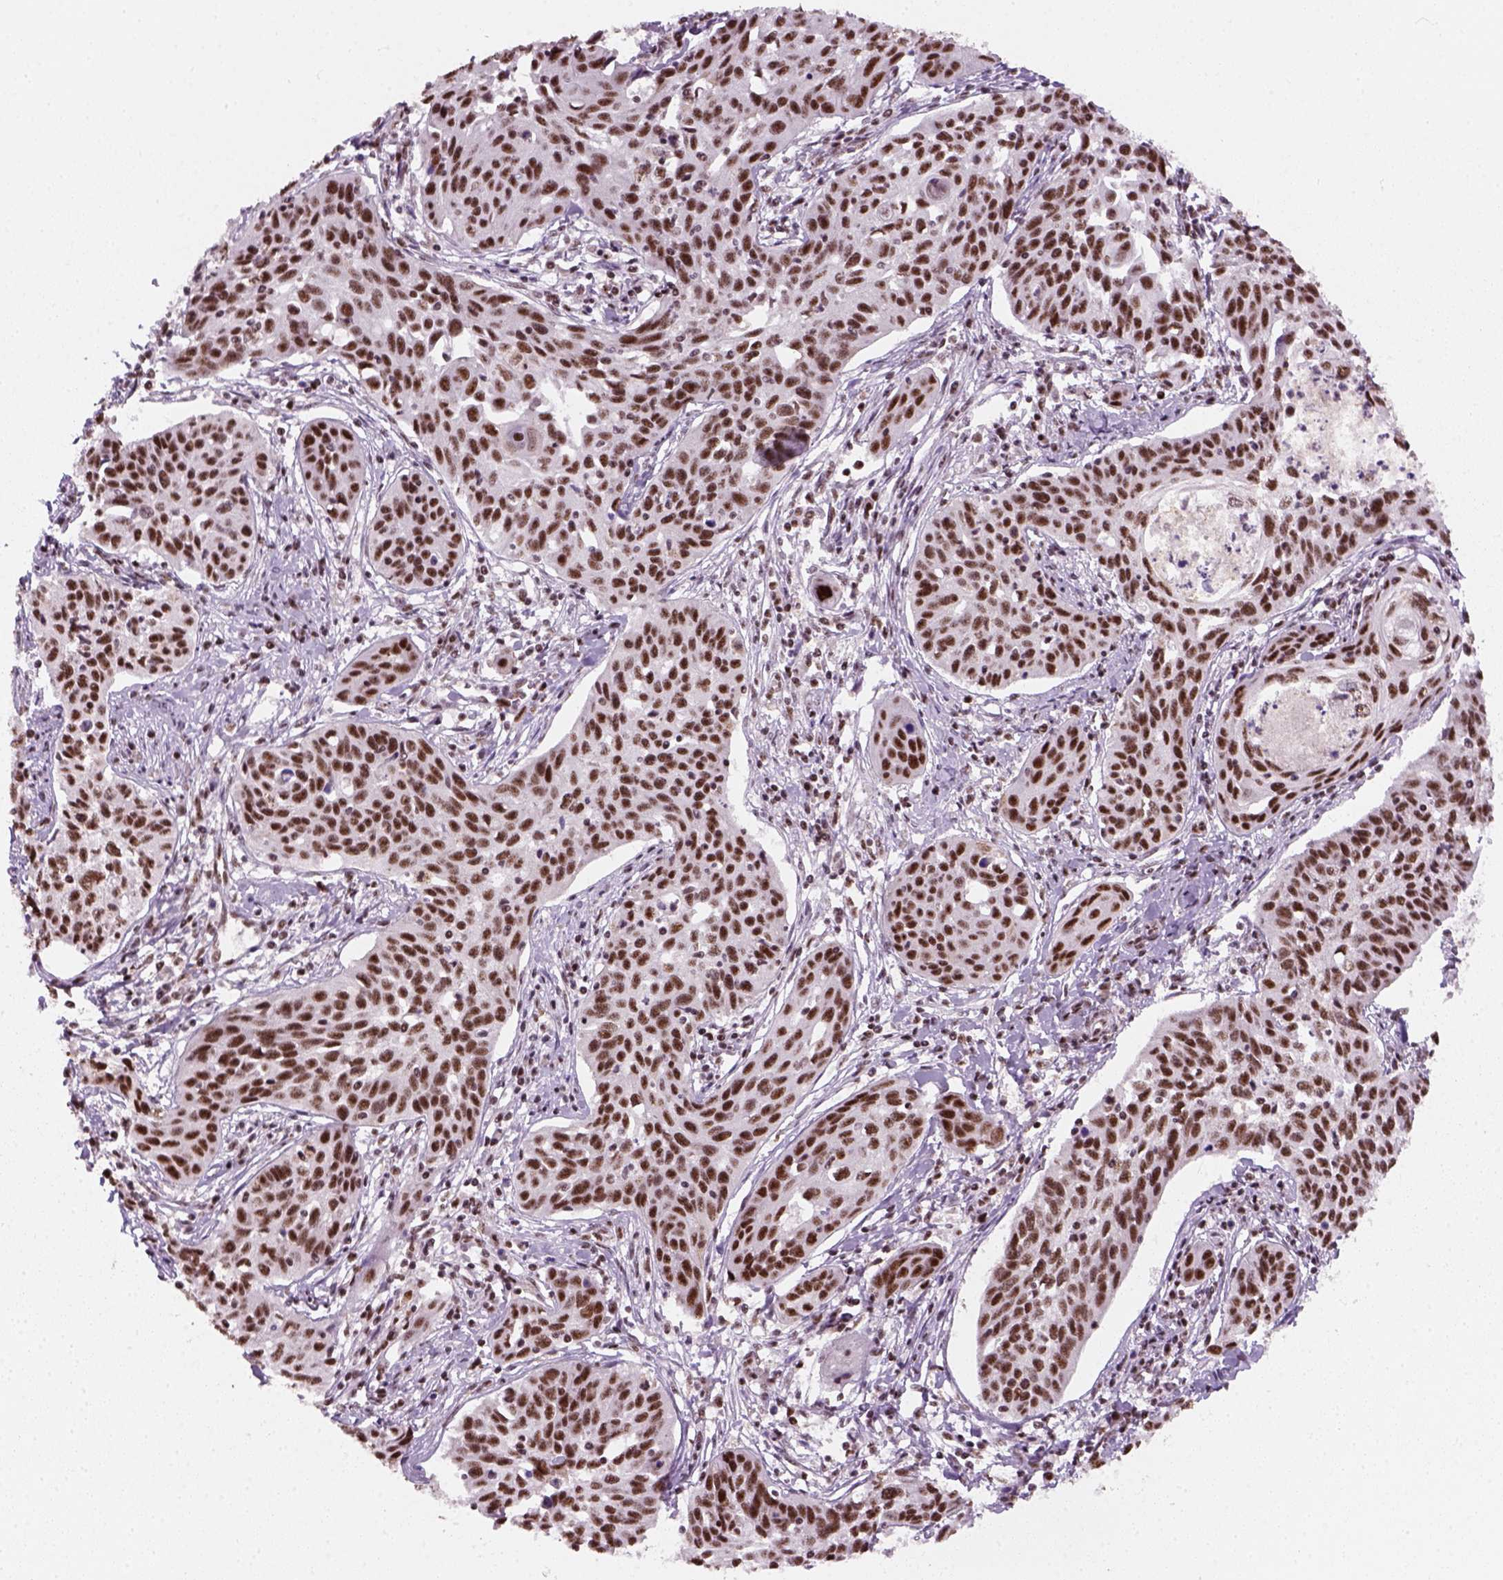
{"staining": {"intensity": "strong", "quantity": ">75%", "location": "nuclear"}, "tissue": "cervical cancer", "cell_type": "Tumor cells", "image_type": "cancer", "snomed": [{"axis": "morphology", "description": "Squamous cell carcinoma, NOS"}, {"axis": "topography", "description": "Cervix"}], "caption": "Cervical squamous cell carcinoma tissue exhibits strong nuclear positivity in about >75% of tumor cells (DAB IHC, brown staining for protein, blue staining for nuclei).", "gene": "GTF2F1", "patient": {"sex": "female", "age": 31}}